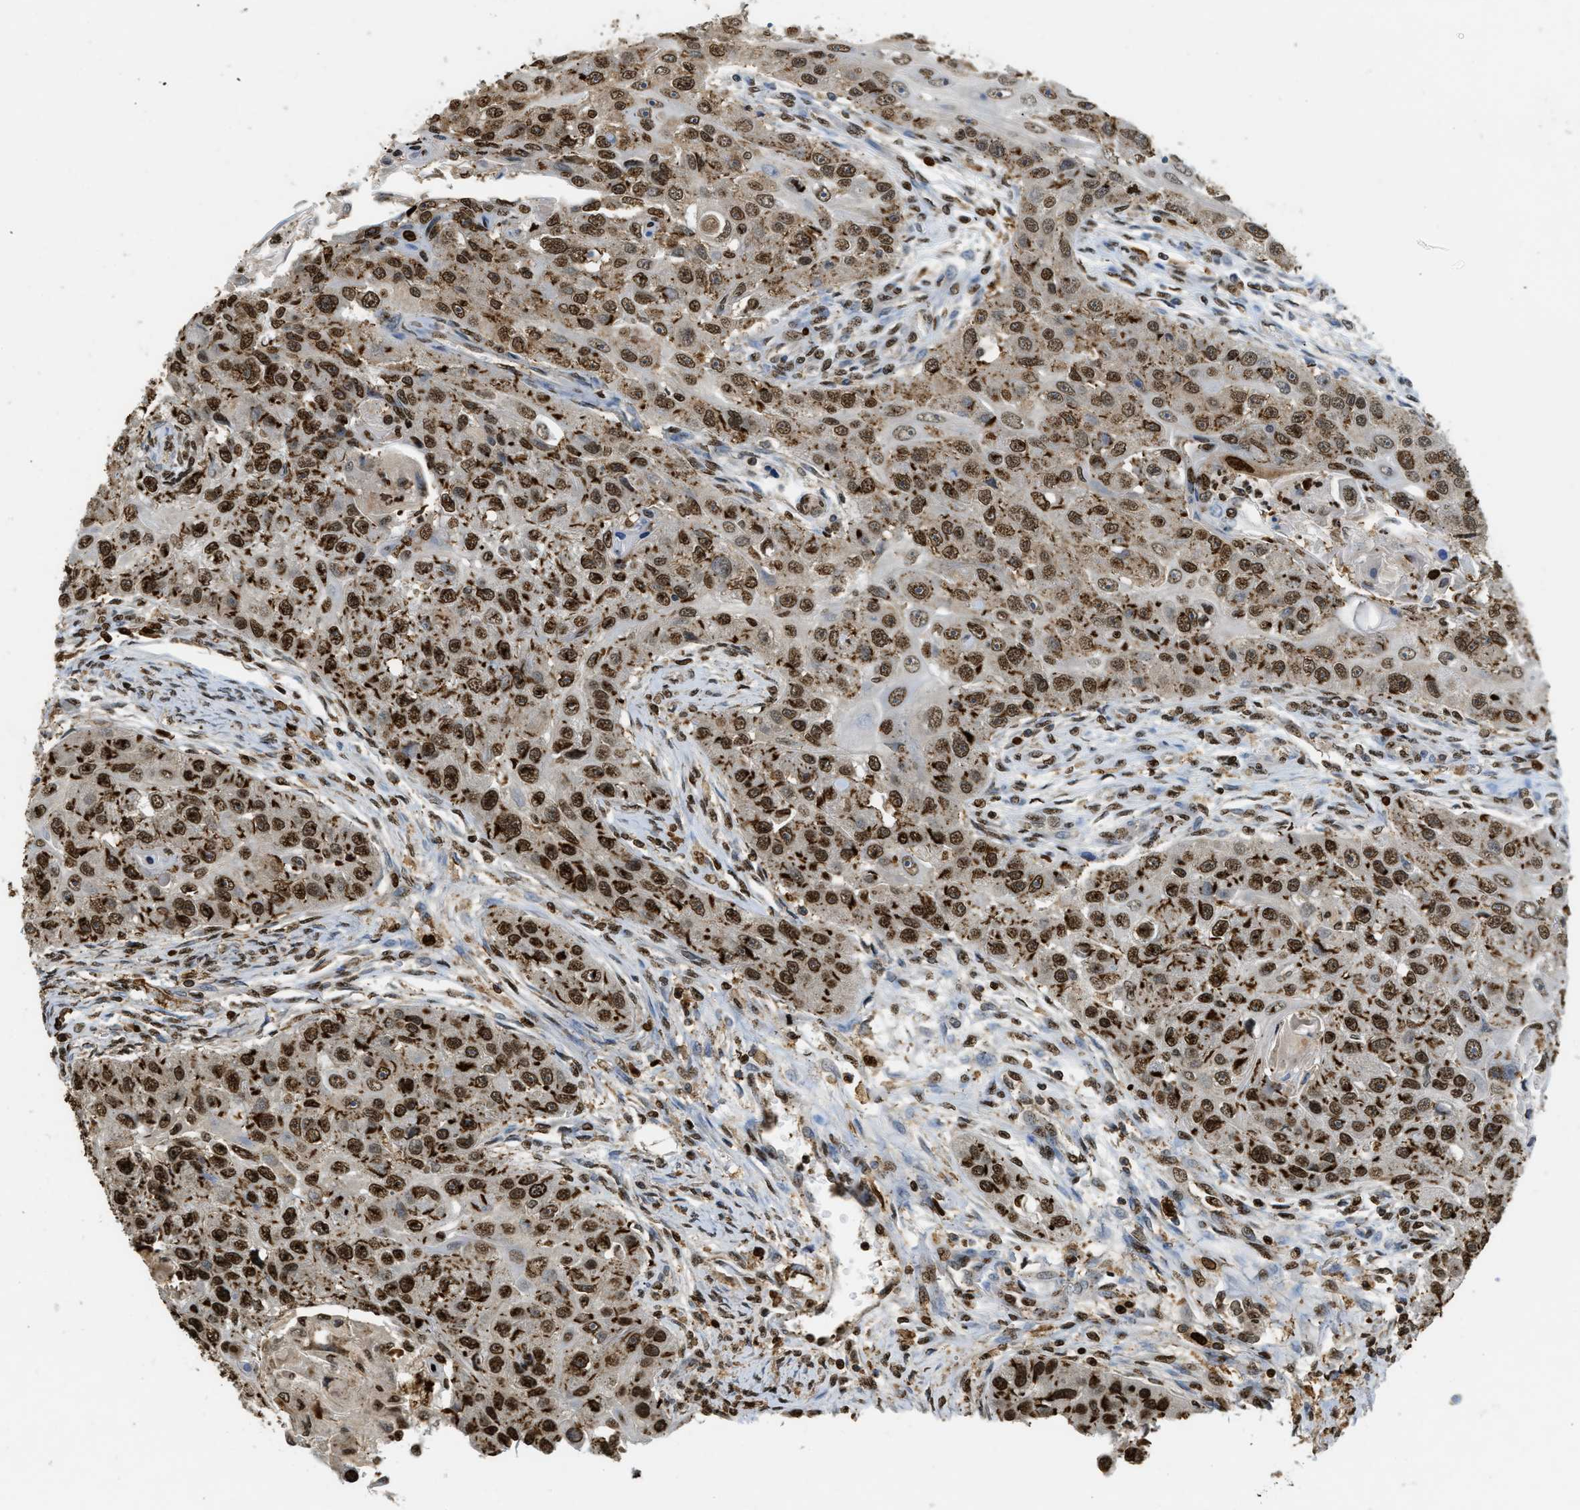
{"staining": {"intensity": "strong", "quantity": ">75%", "location": "cytoplasmic/membranous,nuclear"}, "tissue": "head and neck cancer", "cell_type": "Tumor cells", "image_type": "cancer", "snomed": [{"axis": "morphology", "description": "Normal tissue, NOS"}, {"axis": "morphology", "description": "Squamous cell carcinoma, NOS"}, {"axis": "topography", "description": "Skeletal muscle"}, {"axis": "topography", "description": "Head-Neck"}], "caption": "A high-resolution photomicrograph shows IHC staining of squamous cell carcinoma (head and neck), which reveals strong cytoplasmic/membranous and nuclear expression in about >75% of tumor cells.", "gene": "NR5A2", "patient": {"sex": "male", "age": 51}}